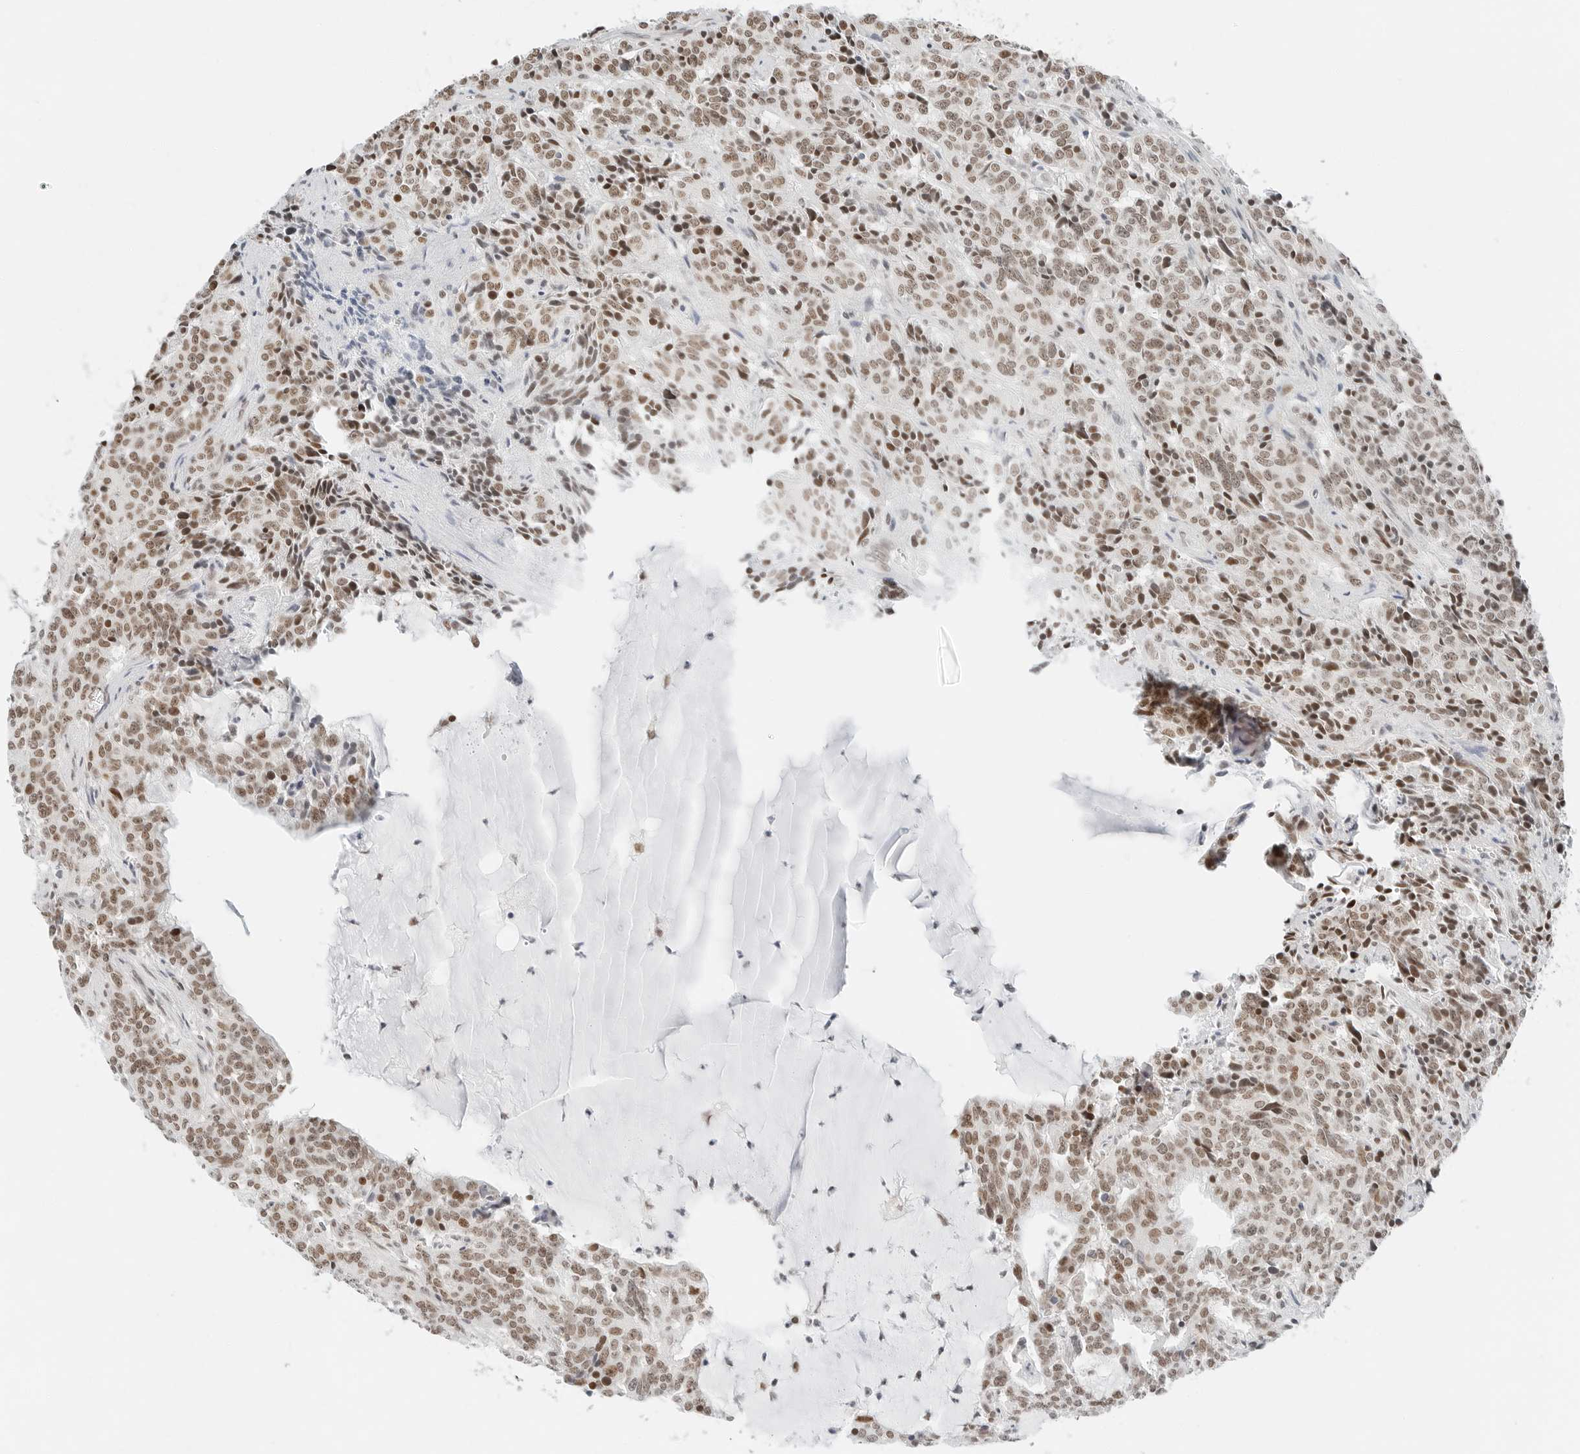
{"staining": {"intensity": "moderate", "quantity": ">75%", "location": "nuclear"}, "tissue": "carcinoid", "cell_type": "Tumor cells", "image_type": "cancer", "snomed": [{"axis": "morphology", "description": "Carcinoid, malignant, NOS"}, {"axis": "topography", "description": "Lung"}], "caption": "The micrograph displays staining of carcinoid, revealing moderate nuclear protein staining (brown color) within tumor cells.", "gene": "CRTC2", "patient": {"sex": "female", "age": 46}}